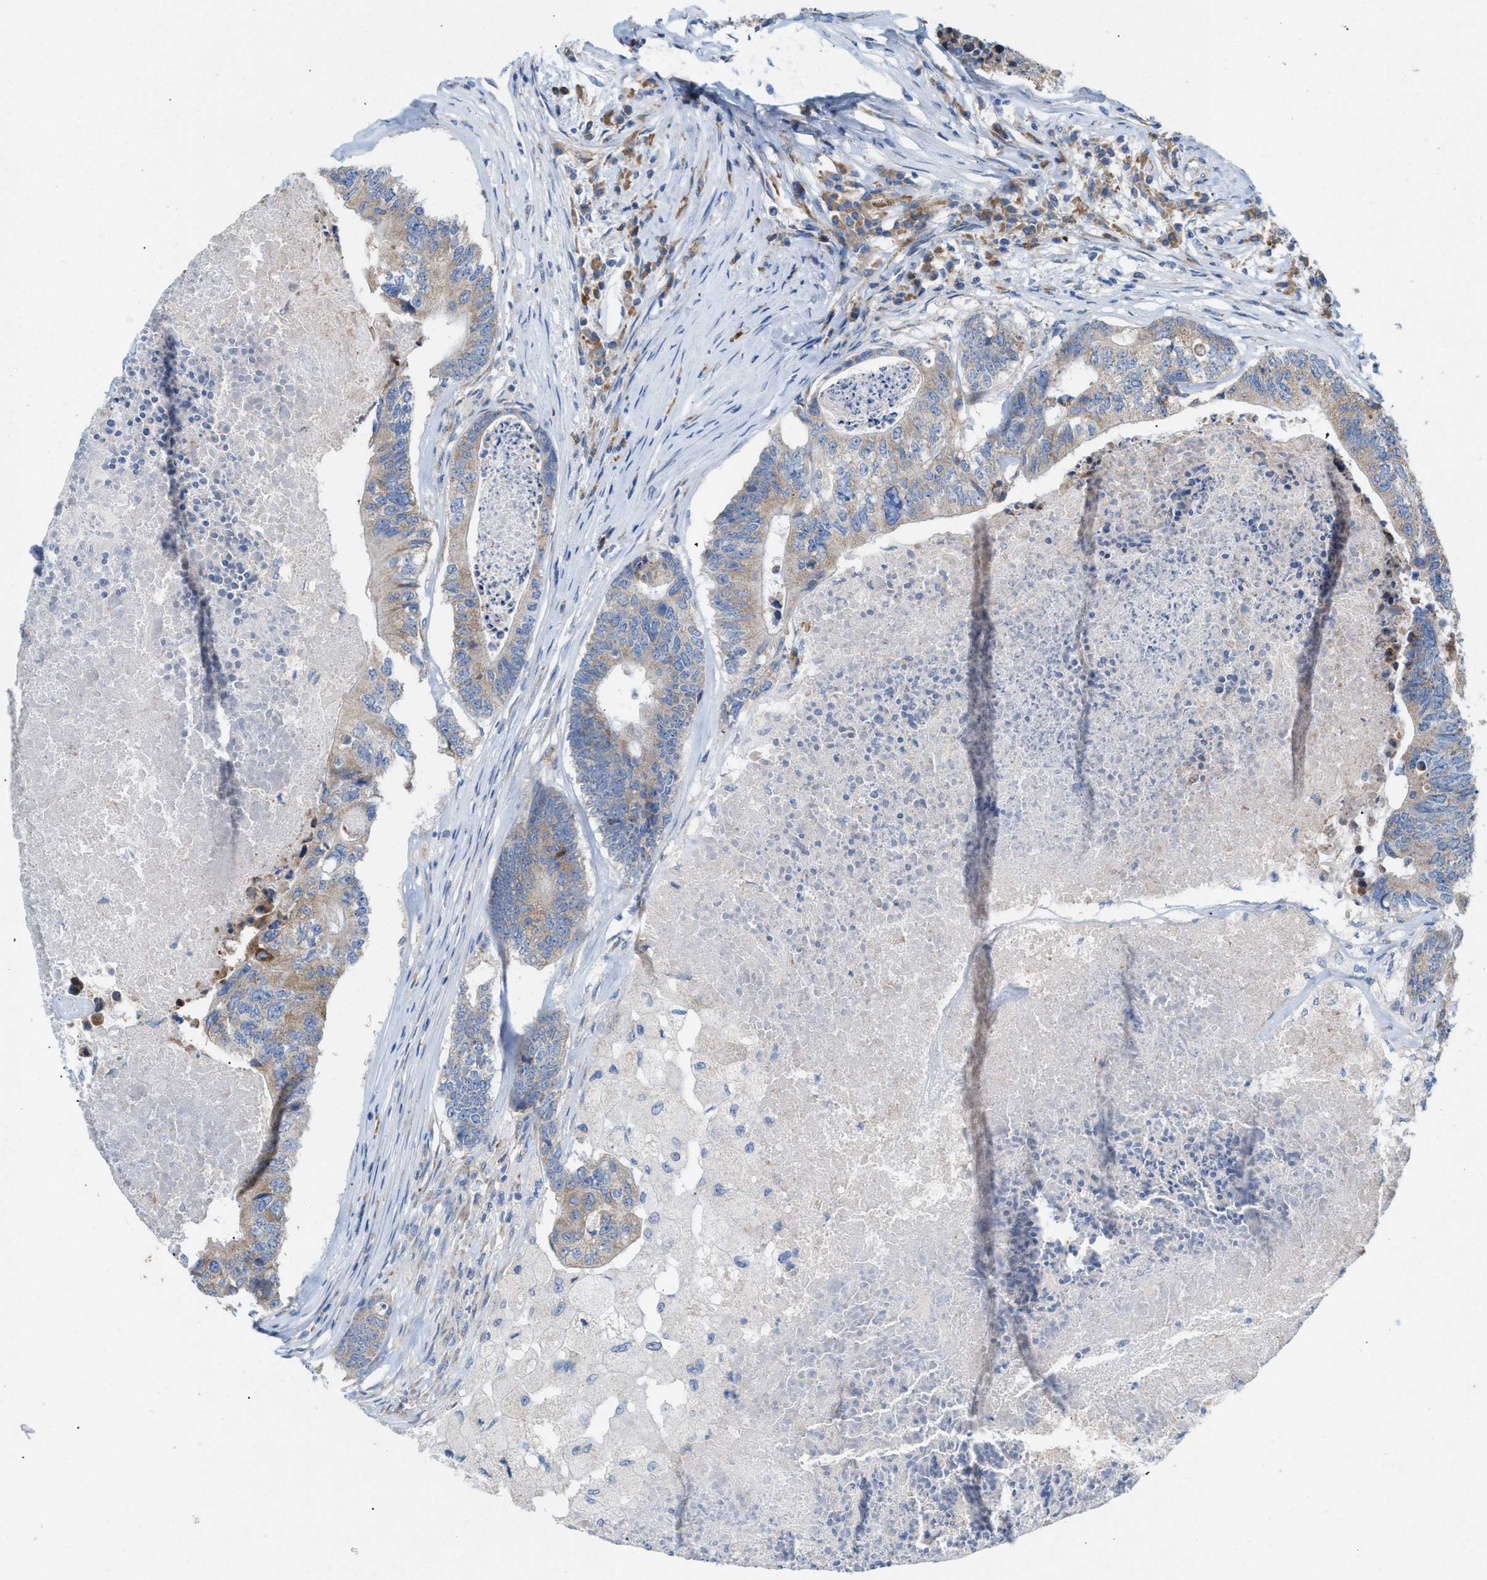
{"staining": {"intensity": "weak", "quantity": "25%-75%", "location": "cytoplasmic/membranous"}, "tissue": "colorectal cancer", "cell_type": "Tumor cells", "image_type": "cancer", "snomed": [{"axis": "morphology", "description": "Adenocarcinoma, NOS"}, {"axis": "topography", "description": "Colon"}], "caption": "Approximately 25%-75% of tumor cells in colorectal cancer (adenocarcinoma) display weak cytoplasmic/membranous protein expression as visualized by brown immunohistochemical staining.", "gene": "DYNC2I1", "patient": {"sex": "female", "age": 67}}